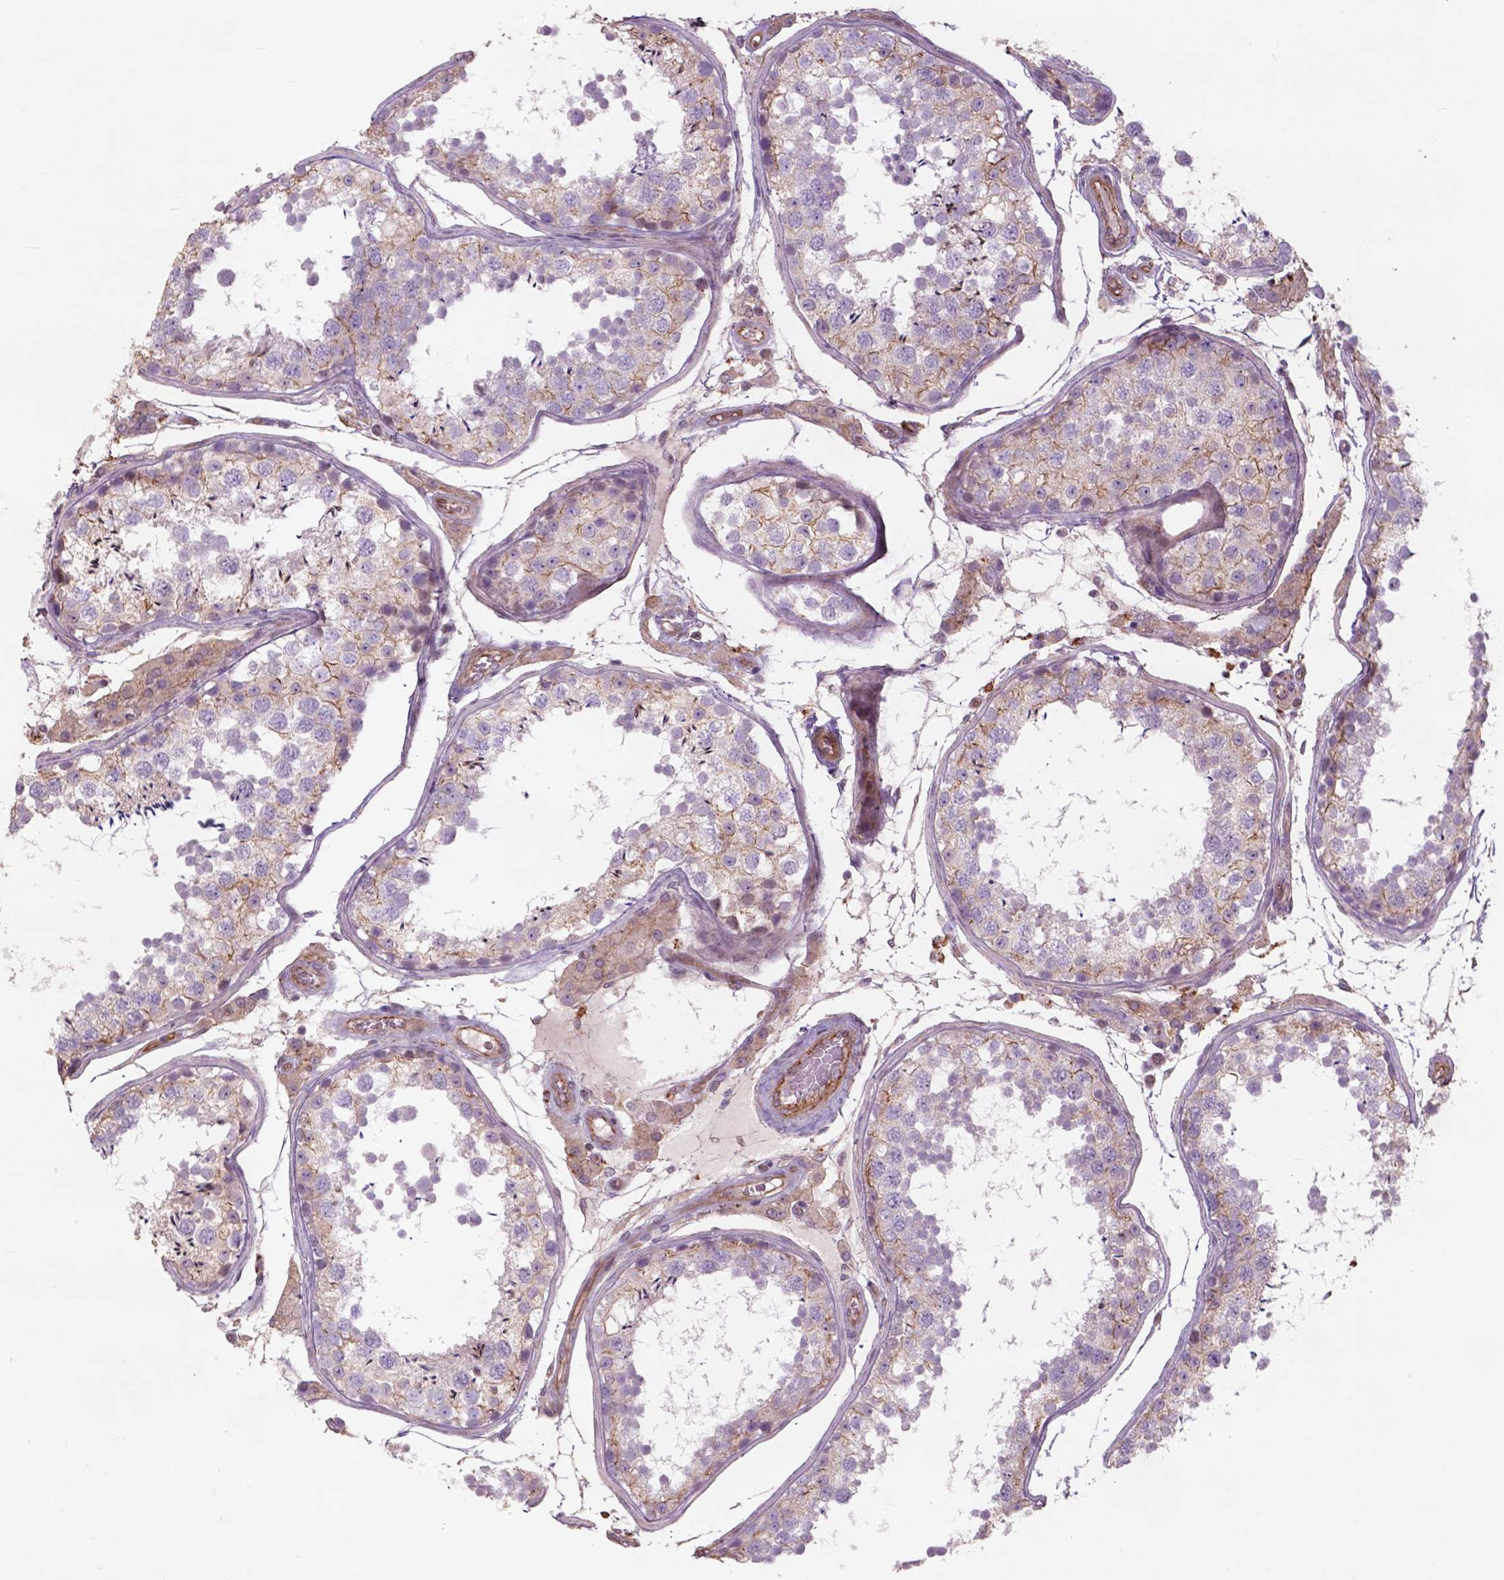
{"staining": {"intensity": "moderate", "quantity": "<25%", "location": "cytoplasmic/membranous"}, "tissue": "testis", "cell_type": "Cells in seminiferous ducts", "image_type": "normal", "snomed": [{"axis": "morphology", "description": "Normal tissue, NOS"}, {"axis": "topography", "description": "Testis"}], "caption": "Testis stained with DAB (3,3'-diaminobenzidine) IHC exhibits low levels of moderate cytoplasmic/membranous expression in about <25% of cells in seminiferous ducts. (DAB (3,3'-diaminobenzidine) IHC, brown staining for protein, blue staining for nuclei).", "gene": "RFPL4B", "patient": {"sex": "male", "age": 29}}